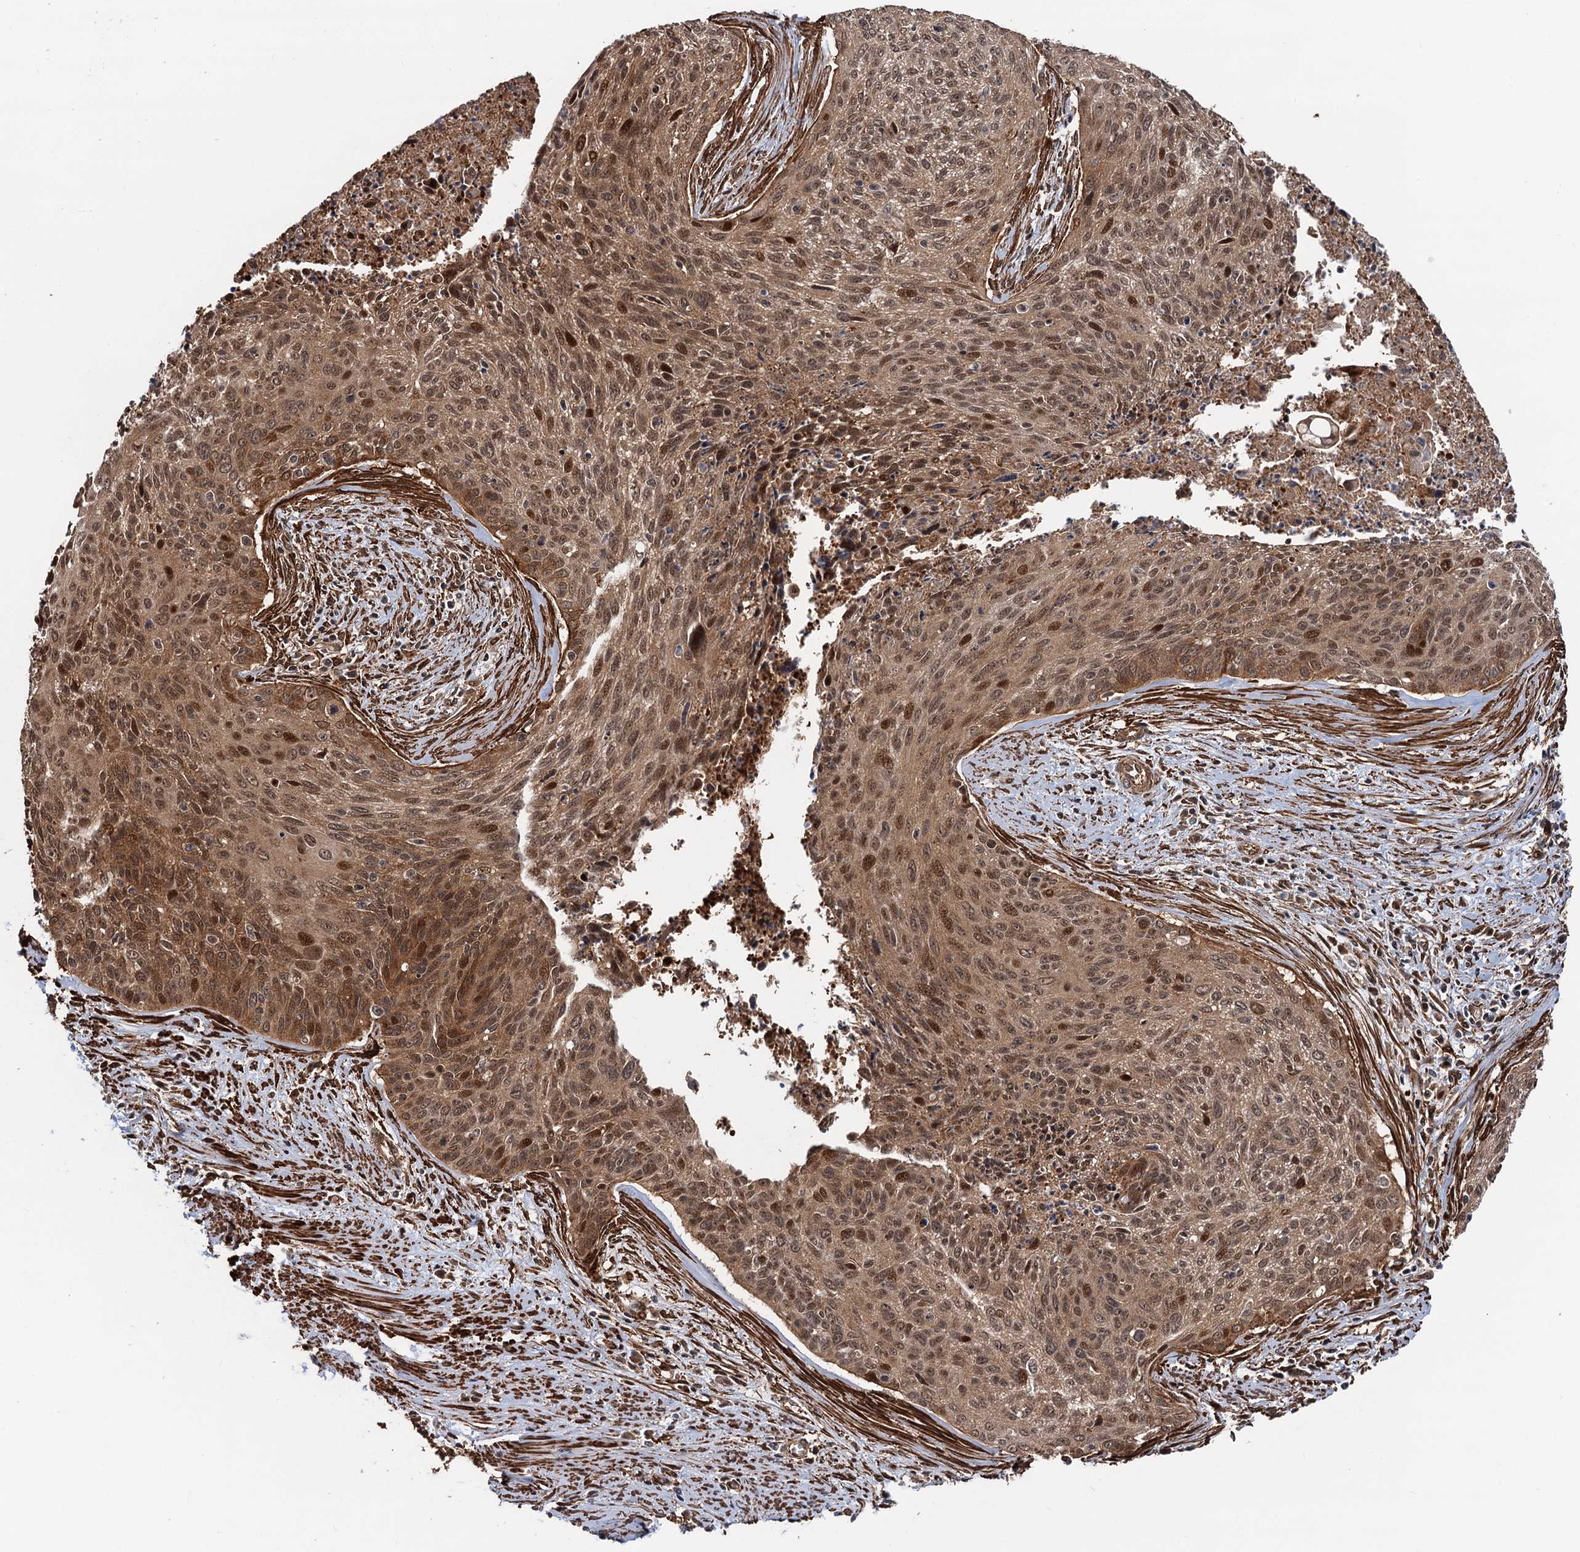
{"staining": {"intensity": "moderate", "quantity": ">75%", "location": "cytoplasmic/membranous,nuclear"}, "tissue": "cervical cancer", "cell_type": "Tumor cells", "image_type": "cancer", "snomed": [{"axis": "morphology", "description": "Squamous cell carcinoma, NOS"}, {"axis": "topography", "description": "Cervix"}], "caption": "About >75% of tumor cells in human squamous cell carcinoma (cervical) exhibit moderate cytoplasmic/membranous and nuclear protein staining as visualized by brown immunohistochemical staining.", "gene": "SNRNP25", "patient": {"sex": "female", "age": 55}}